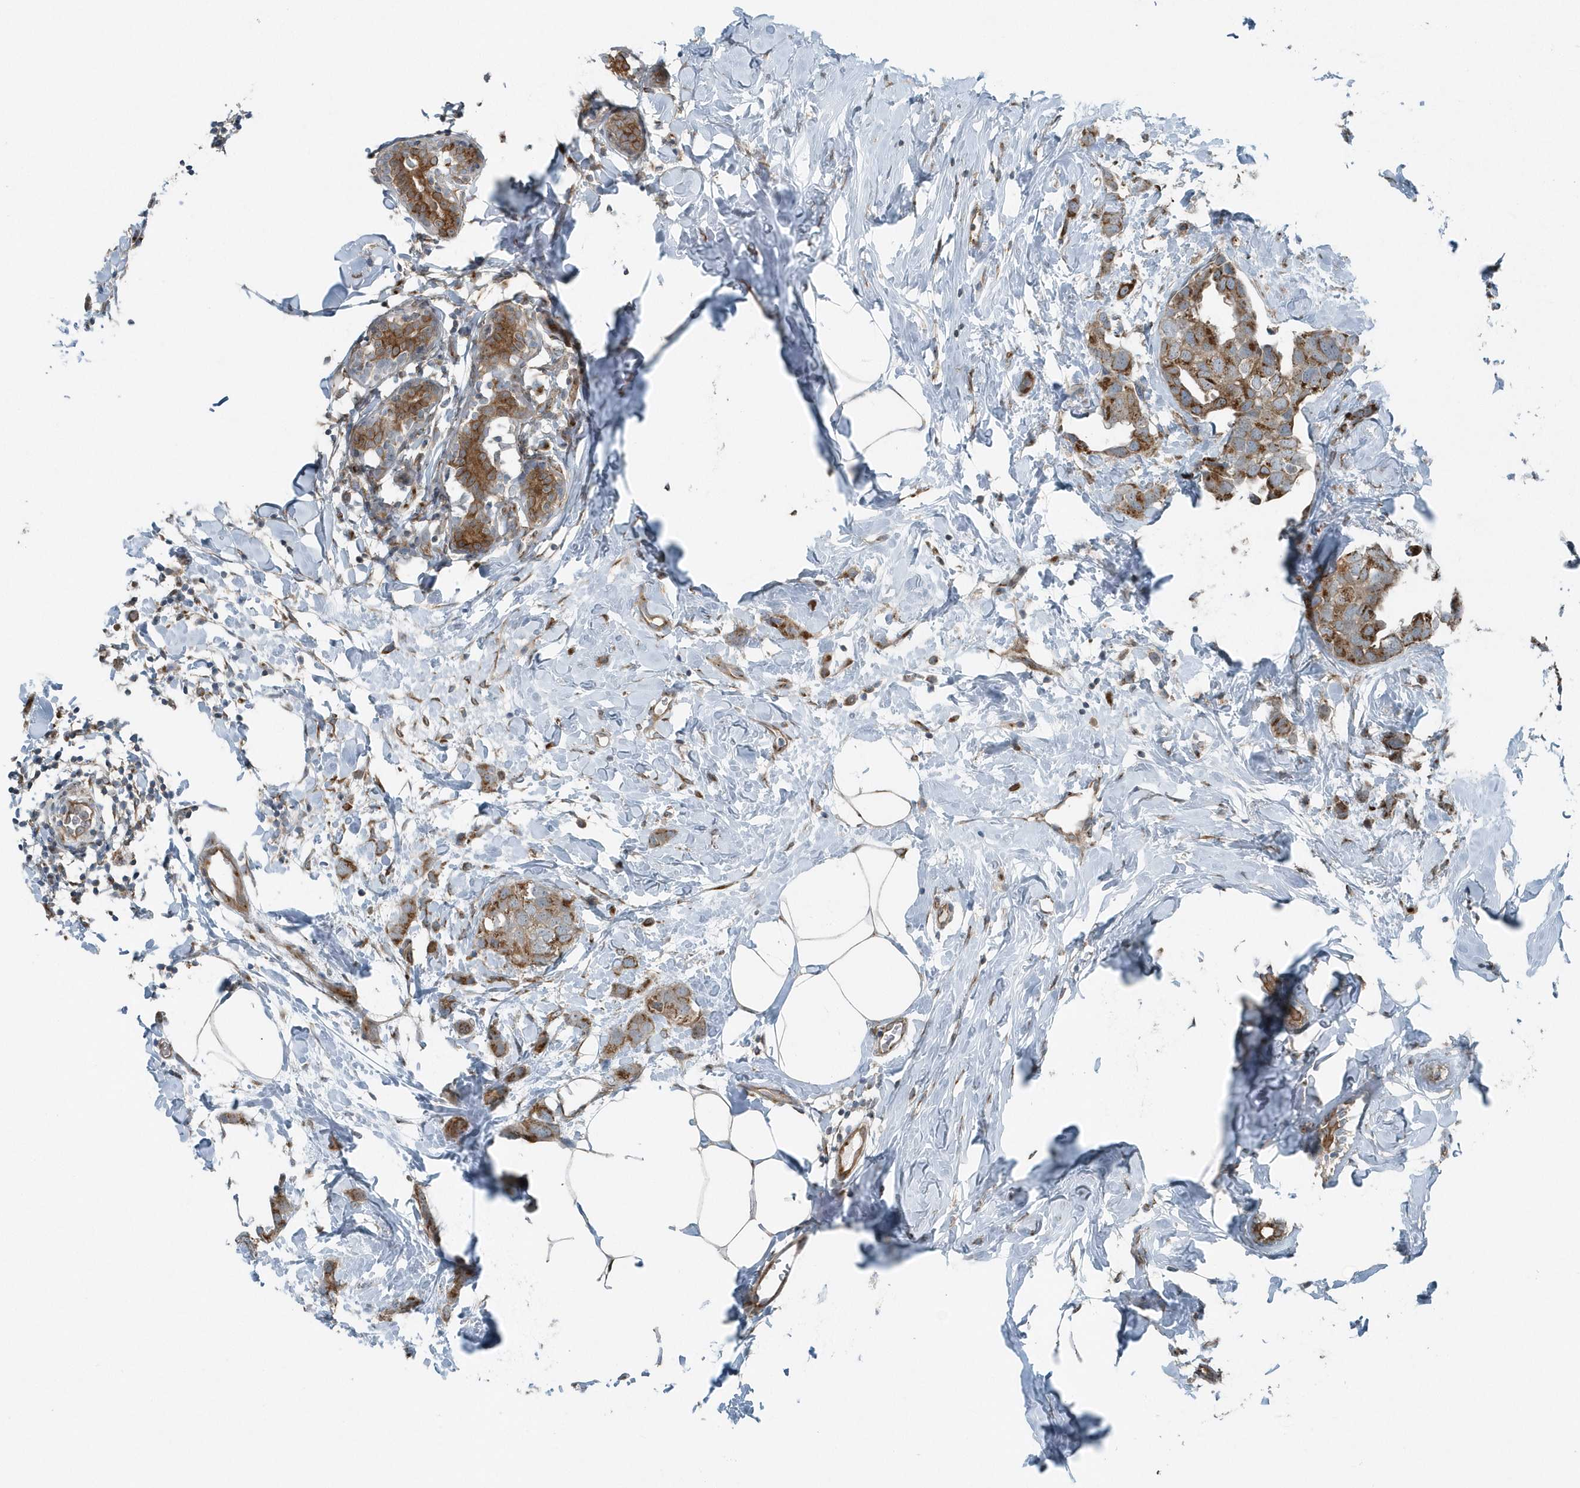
{"staining": {"intensity": "moderate", "quantity": ">75%", "location": "cytoplasmic/membranous"}, "tissue": "breast cancer", "cell_type": "Tumor cells", "image_type": "cancer", "snomed": [{"axis": "morphology", "description": "Normal tissue, NOS"}, {"axis": "morphology", "description": "Duct carcinoma"}, {"axis": "topography", "description": "Breast"}], "caption": "Immunohistochemistry (IHC) staining of intraductal carcinoma (breast), which shows medium levels of moderate cytoplasmic/membranous expression in approximately >75% of tumor cells indicating moderate cytoplasmic/membranous protein staining. The staining was performed using DAB (3,3'-diaminobenzidine) (brown) for protein detection and nuclei were counterstained in hematoxylin (blue).", "gene": "GCC2", "patient": {"sex": "female", "age": 50}}